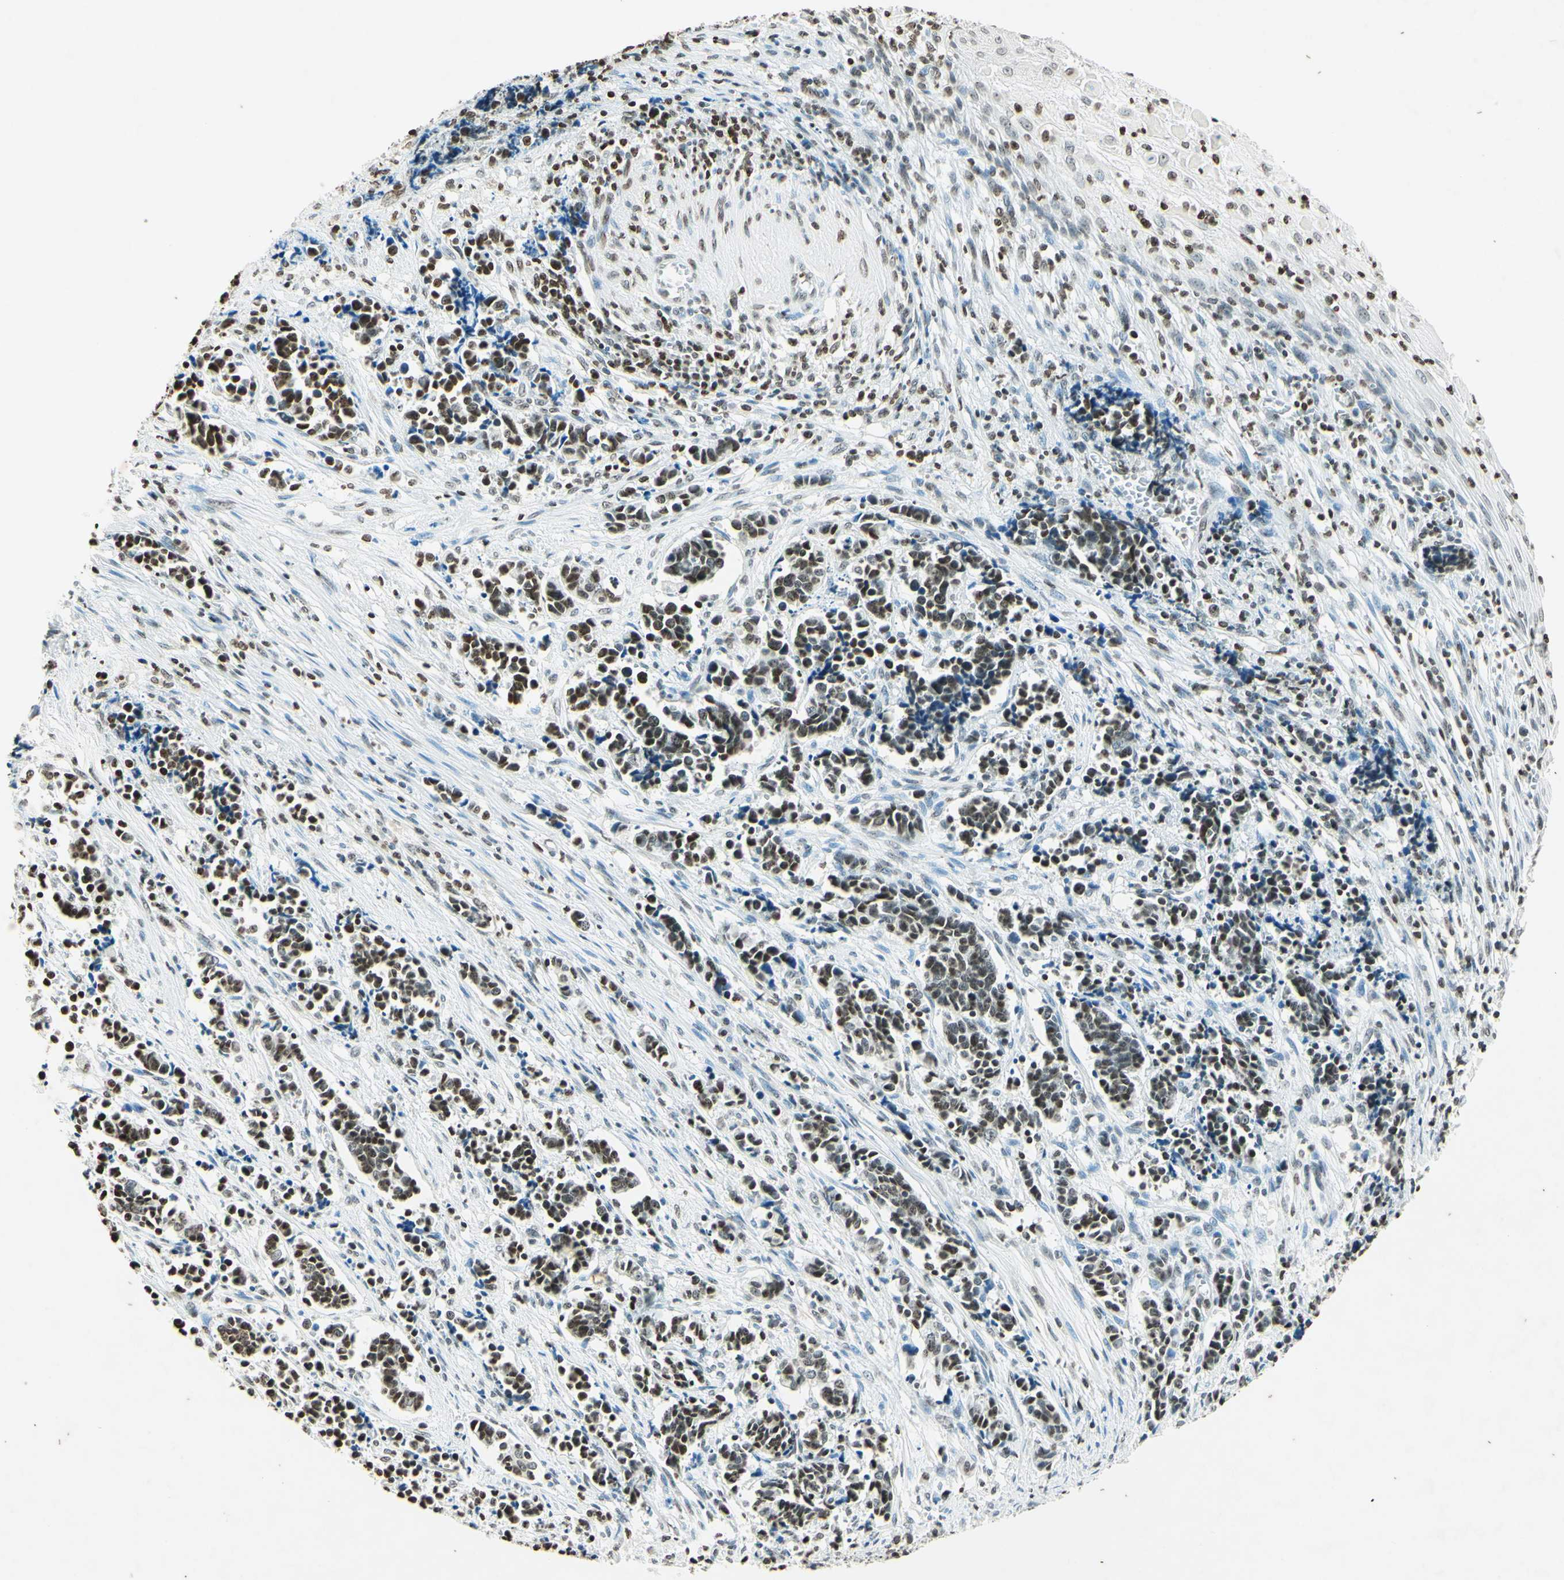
{"staining": {"intensity": "moderate", "quantity": "25%-75%", "location": "nuclear"}, "tissue": "cervical cancer", "cell_type": "Tumor cells", "image_type": "cancer", "snomed": [{"axis": "morphology", "description": "Normal tissue, NOS"}, {"axis": "morphology", "description": "Squamous cell carcinoma, NOS"}, {"axis": "topography", "description": "Cervix"}], "caption": "A high-resolution micrograph shows immunohistochemistry staining of cervical cancer (squamous cell carcinoma), which displays moderate nuclear expression in approximately 25%-75% of tumor cells.", "gene": "MSH2", "patient": {"sex": "female", "age": 35}}